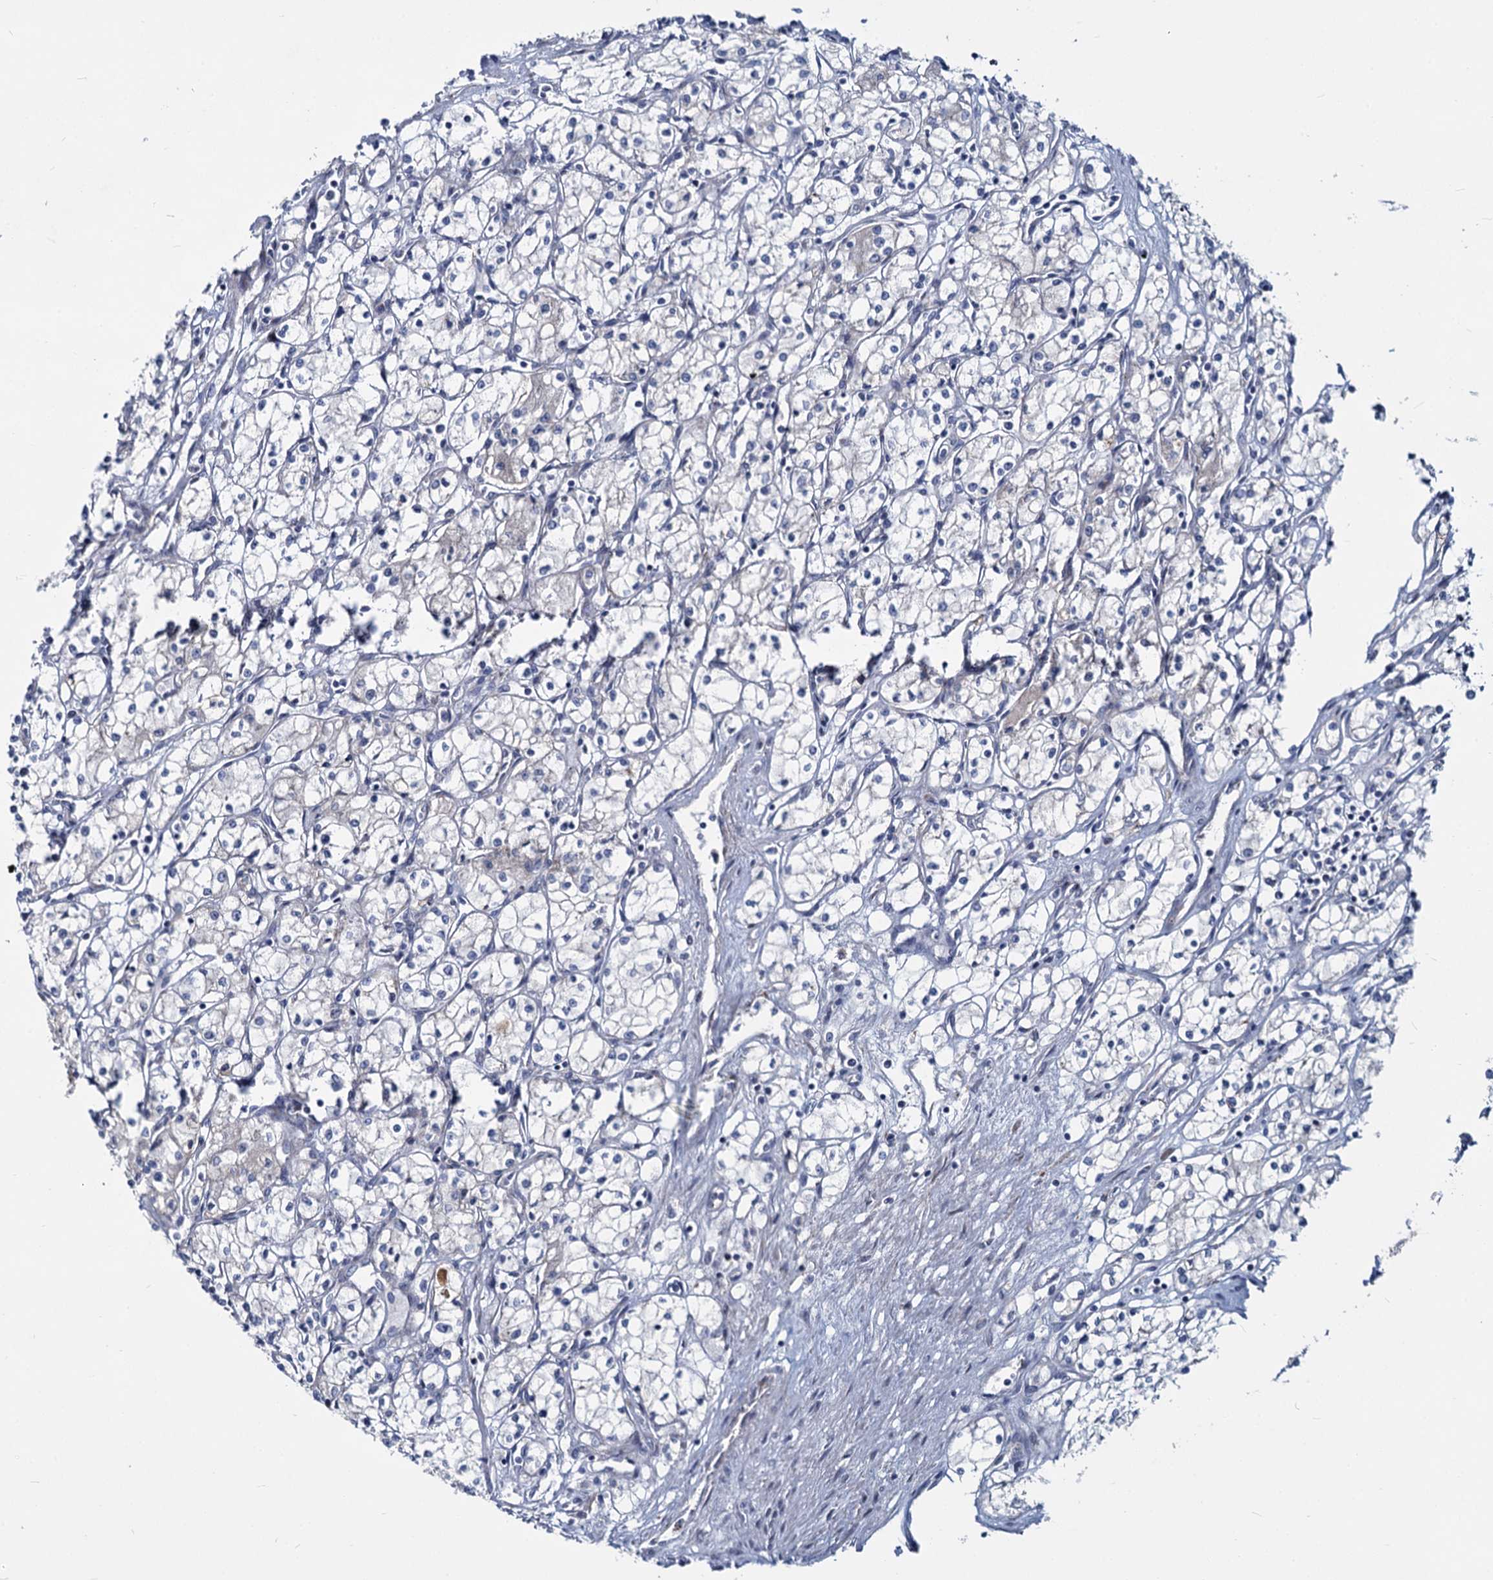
{"staining": {"intensity": "negative", "quantity": "none", "location": "none"}, "tissue": "renal cancer", "cell_type": "Tumor cells", "image_type": "cancer", "snomed": [{"axis": "morphology", "description": "Adenocarcinoma, NOS"}, {"axis": "topography", "description": "Kidney"}], "caption": "High magnification brightfield microscopy of renal adenocarcinoma stained with DAB (3,3'-diaminobenzidine) (brown) and counterstained with hematoxylin (blue): tumor cells show no significant staining.", "gene": "DCUN1D2", "patient": {"sex": "male", "age": 59}}